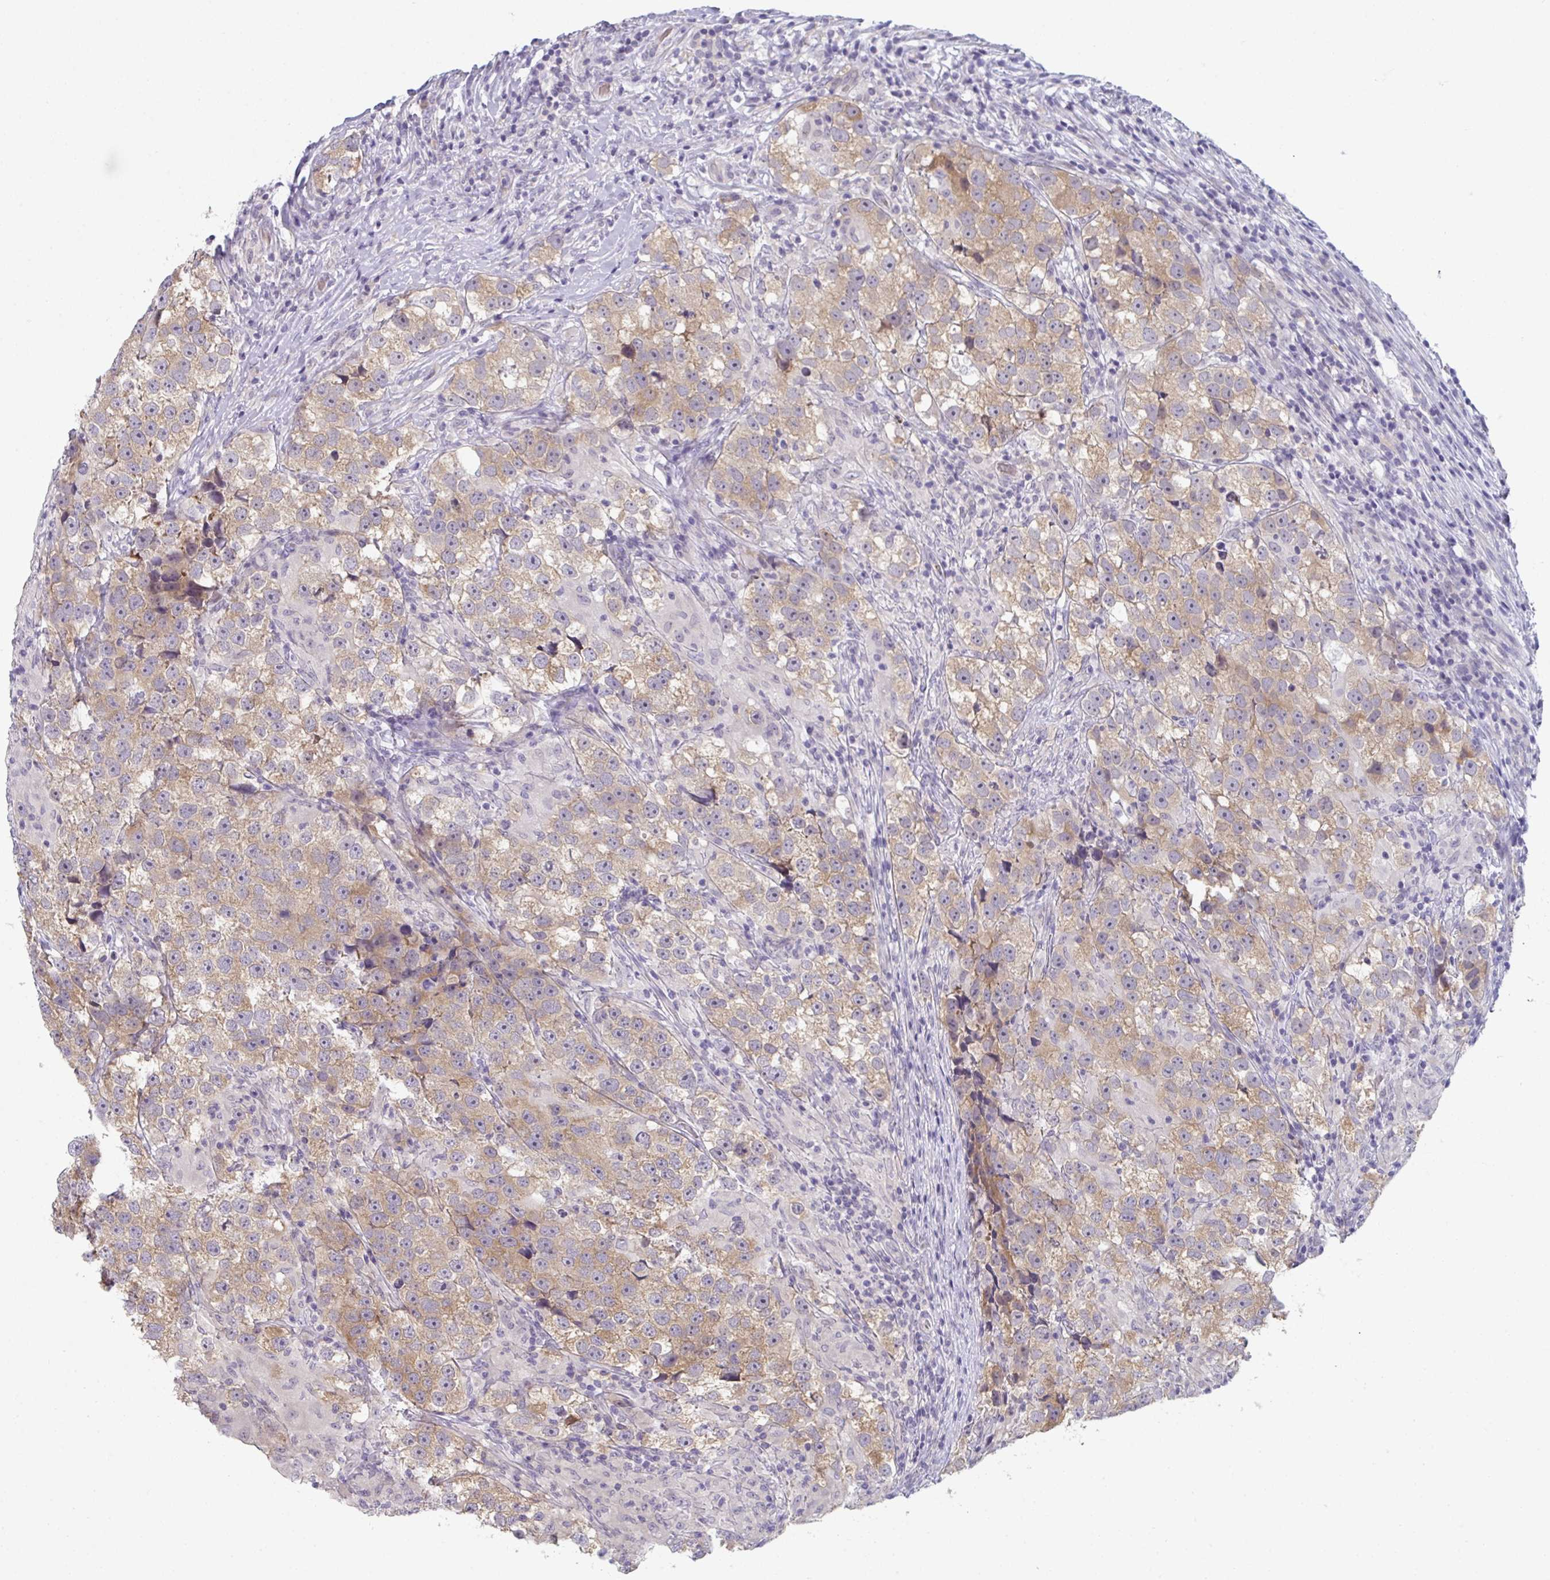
{"staining": {"intensity": "moderate", "quantity": ">75%", "location": "cytoplasmic/membranous"}, "tissue": "testis cancer", "cell_type": "Tumor cells", "image_type": "cancer", "snomed": [{"axis": "morphology", "description": "Seminoma, NOS"}, {"axis": "topography", "description": "Testis"}], "caption": "Human testis cancer (seminoma) stained with a brown dye displays moderate cytoplasmic/membranous positive staining in approximately >75% of tumor cells.", "gene": "RIOK1", "patient": {"sex": "male", "age": 46}}